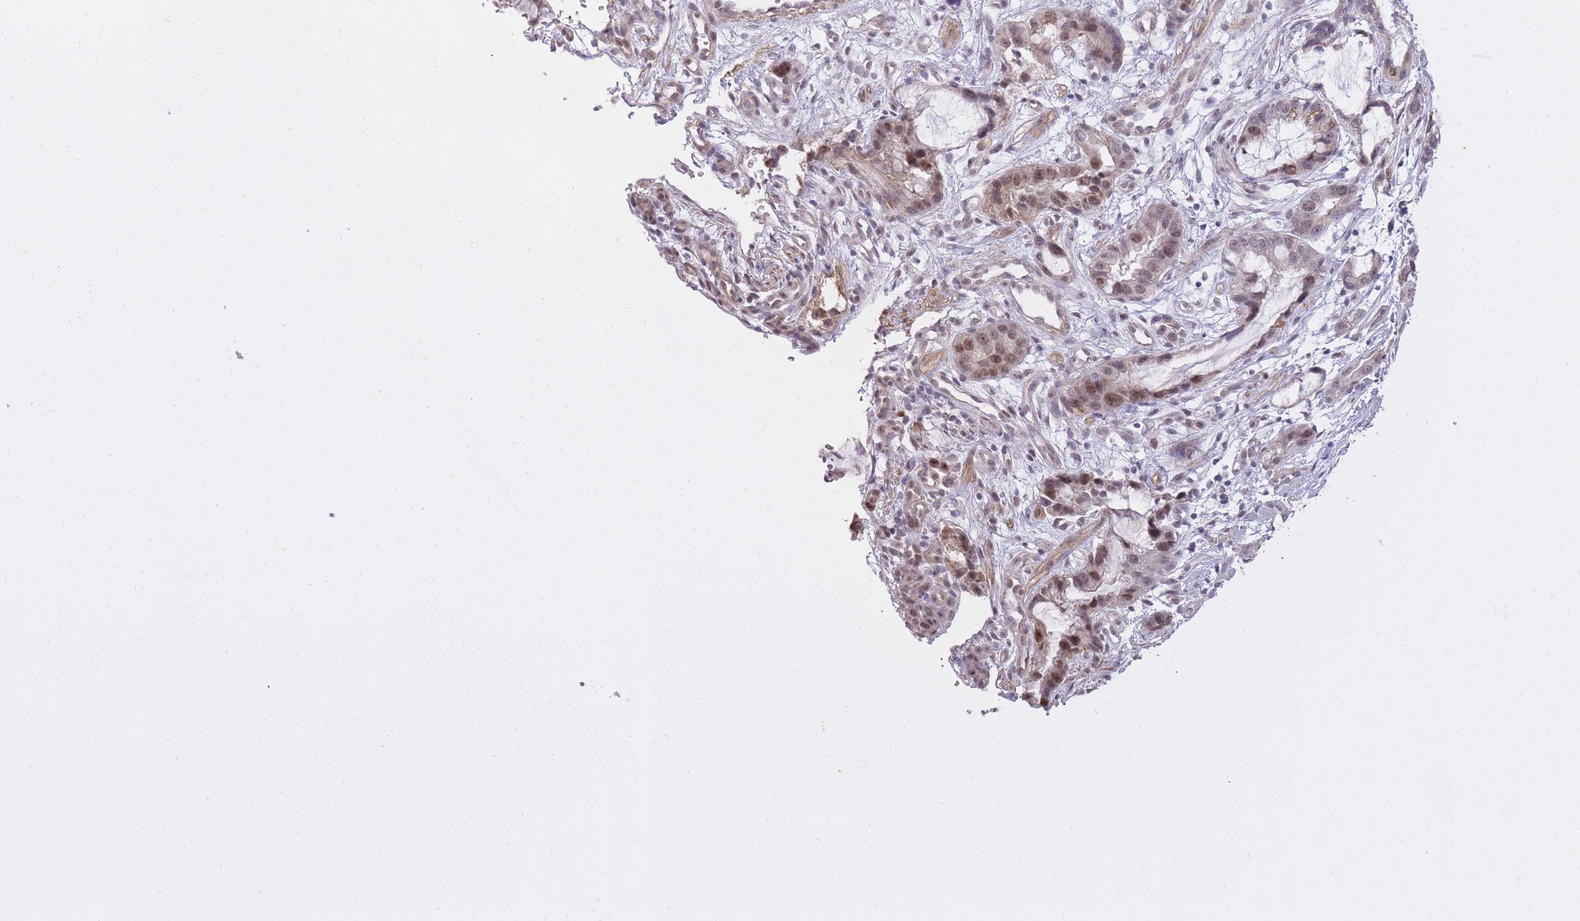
{"staining": {"intensity": "moderate", "quantity": ">75%", "location": "nuclear"}, "tissue": "stomach cancer", "cell_type": "Tumor cells", "image_type": "cancer", "snomed": [{"axis": "morphology", "description": "Adenocarcinoma, NOS"}, {"axis": "topography", "description": "Stomach"}], "caption": "Tumor cells reveal moderate nuclear positivity in about >75% of cells in stomach cancer (adenocarcinoma). The staining was performed using DAB (3,3'-diaminobenzidine) to visualize the protein expression in brown, while the nuclei were stained in blue with hematoxylin (Magnification: 20x).", "gene": "TIGD1", "patient": {"sex": "male", "age": 55}}